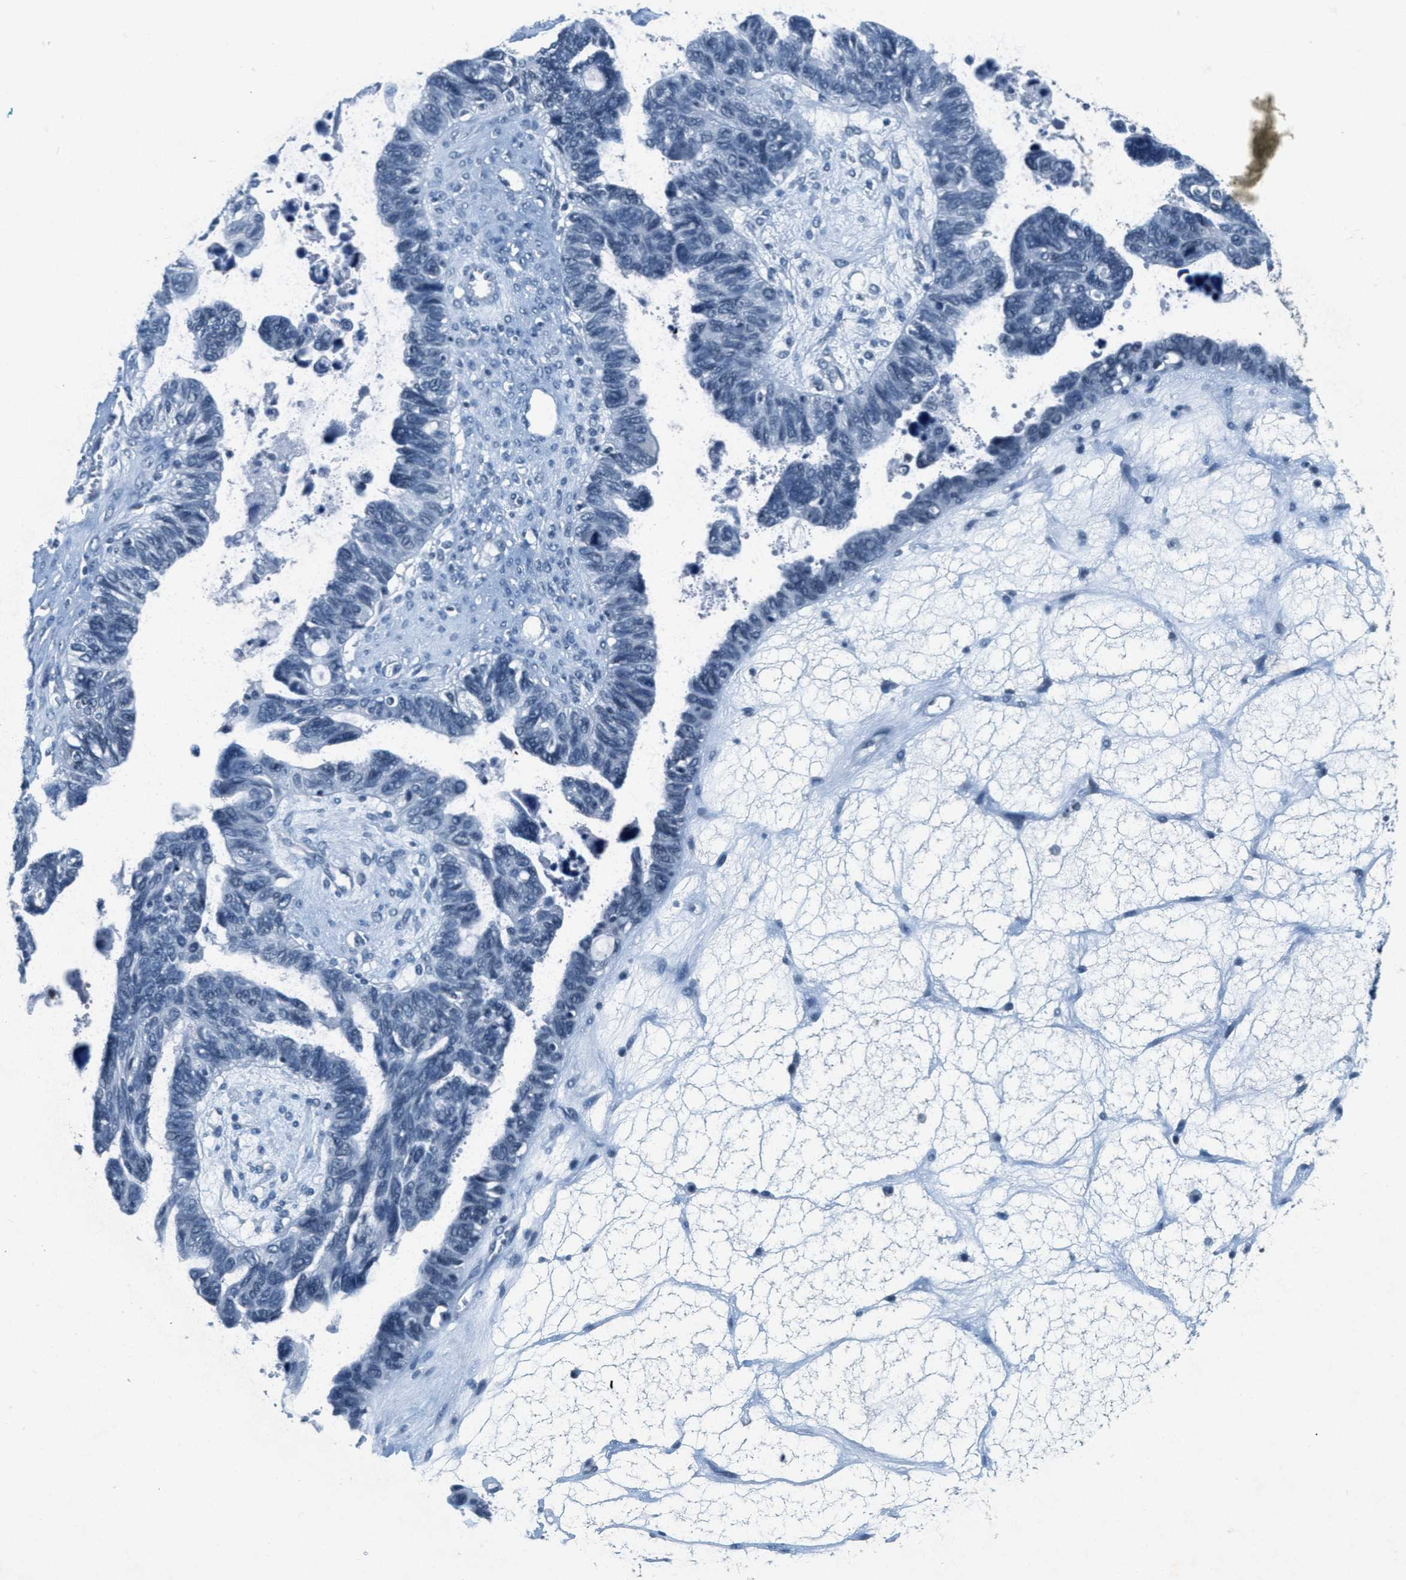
{"staining": {"intensity": "negative", "quantity": "none", "location": "none"}, "tissue": "ovarian cancer", "cell_type": "Tumor cells", "image_type": "cancer", "snomed": [{"axis": "morphology", "description": "Cystadenocarcinoma, serous, NOS"}, {"axis": "topography", "description": "Ovary"}], "caption": "Immunohistochemical staining of human ovarian cancer shows no significant staining in tumor cells. Brightfield microscopy of immunohistochemistry stained with DAB (3,3'-diaminobenzidine) (brown) and hematoxylin (blue), captured at high magnification.", "gene": "CA4", "patient": {"sex": "female", "age": 79}}